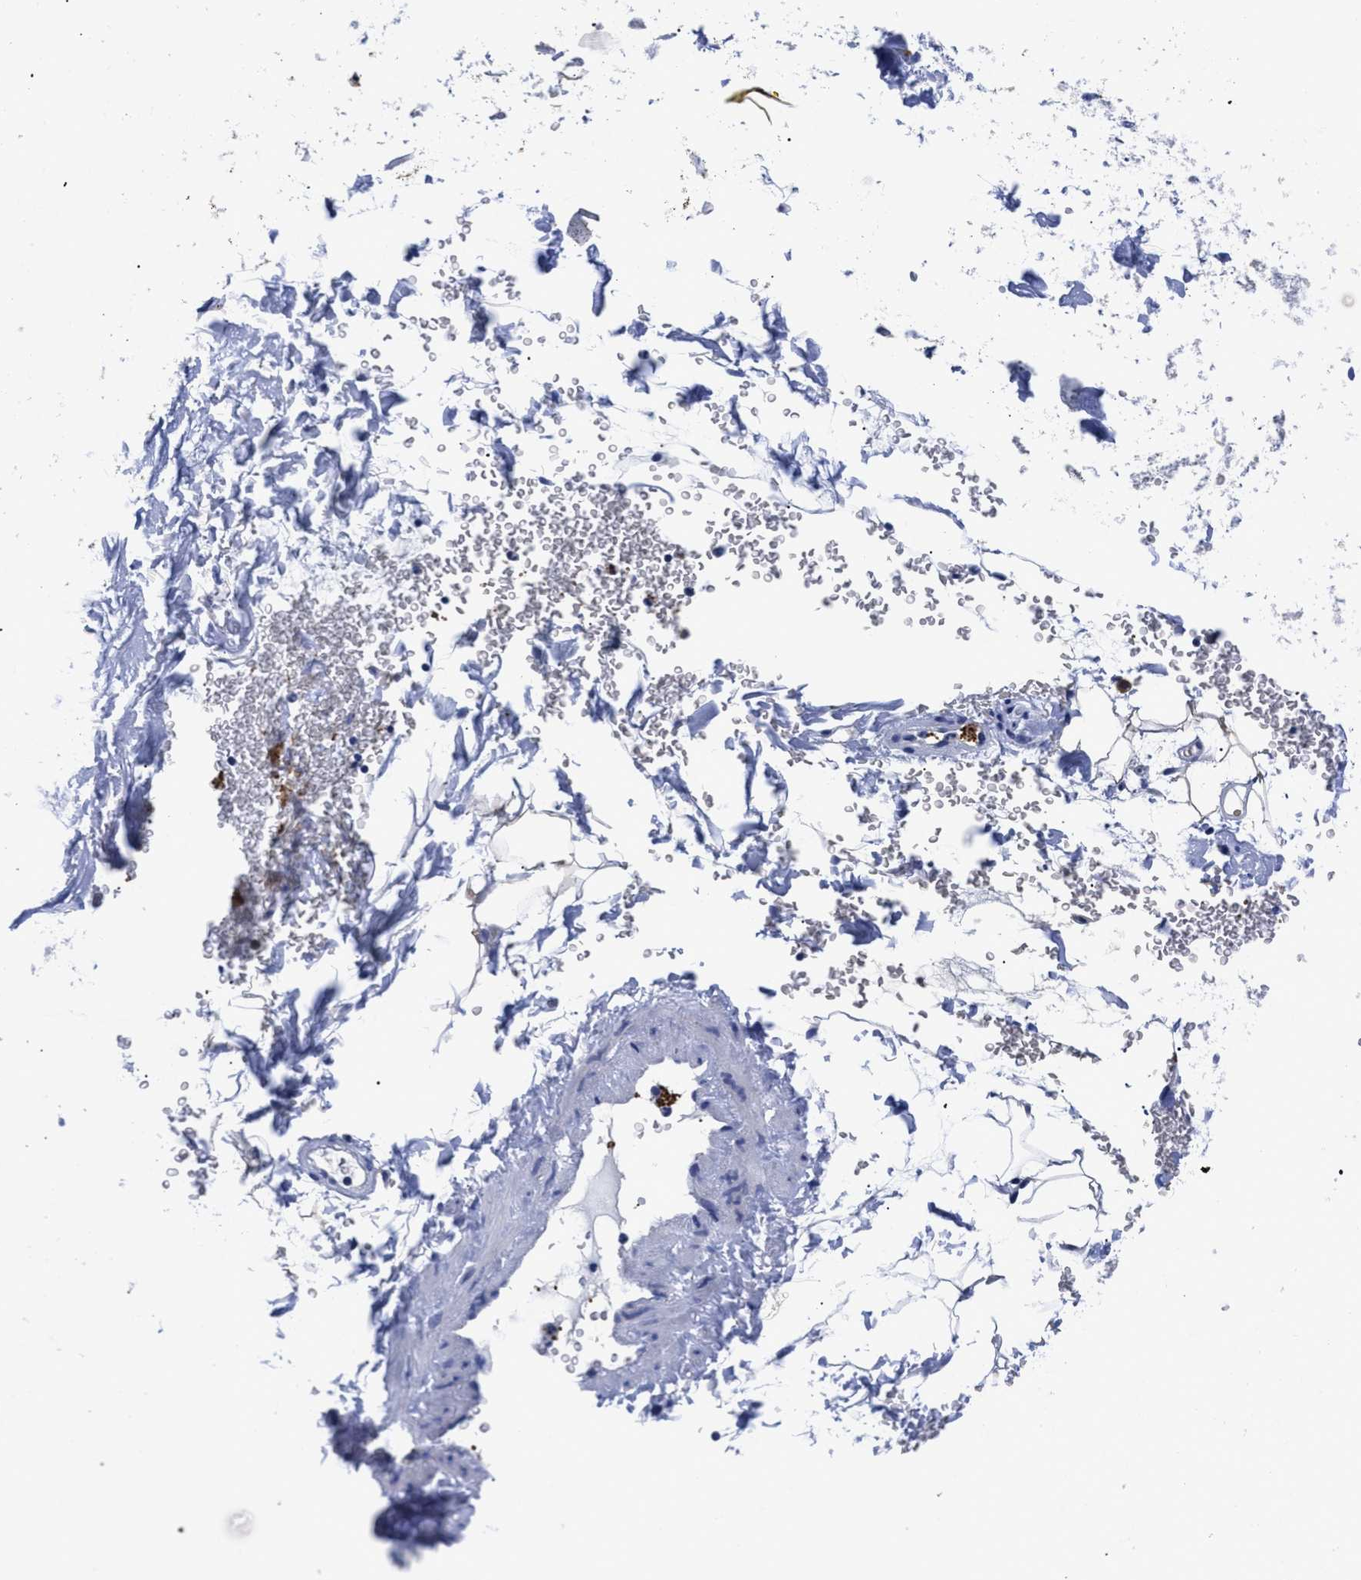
{"staining": {"intensity": "negative", "quantity": "none", "location": "none"}, "tissue": "adipose tissue", "cell_type": "Adipocytes", "image_type": "normal", "snomed": [{"axis": "morphology", "description": "Normal tissue, NOS"}, {"axis": "topography", "description": "Cartilage tissue"}, {"axis": "topography", "description": "Bronchus"}], "caption": "A high-resolution histopathology image shows immunohistochemistry (IHC) staining of unremarkable adipose tissue, which demonstrates no significant expression in adipocytes. The staining is performed using DAB (3,3'-diaminobenzidine) brown chromogen with nuclei counter-stained in using hematoxylin.", "gene": "TREML1", "patient": {"sex": "female", "age": 73}}